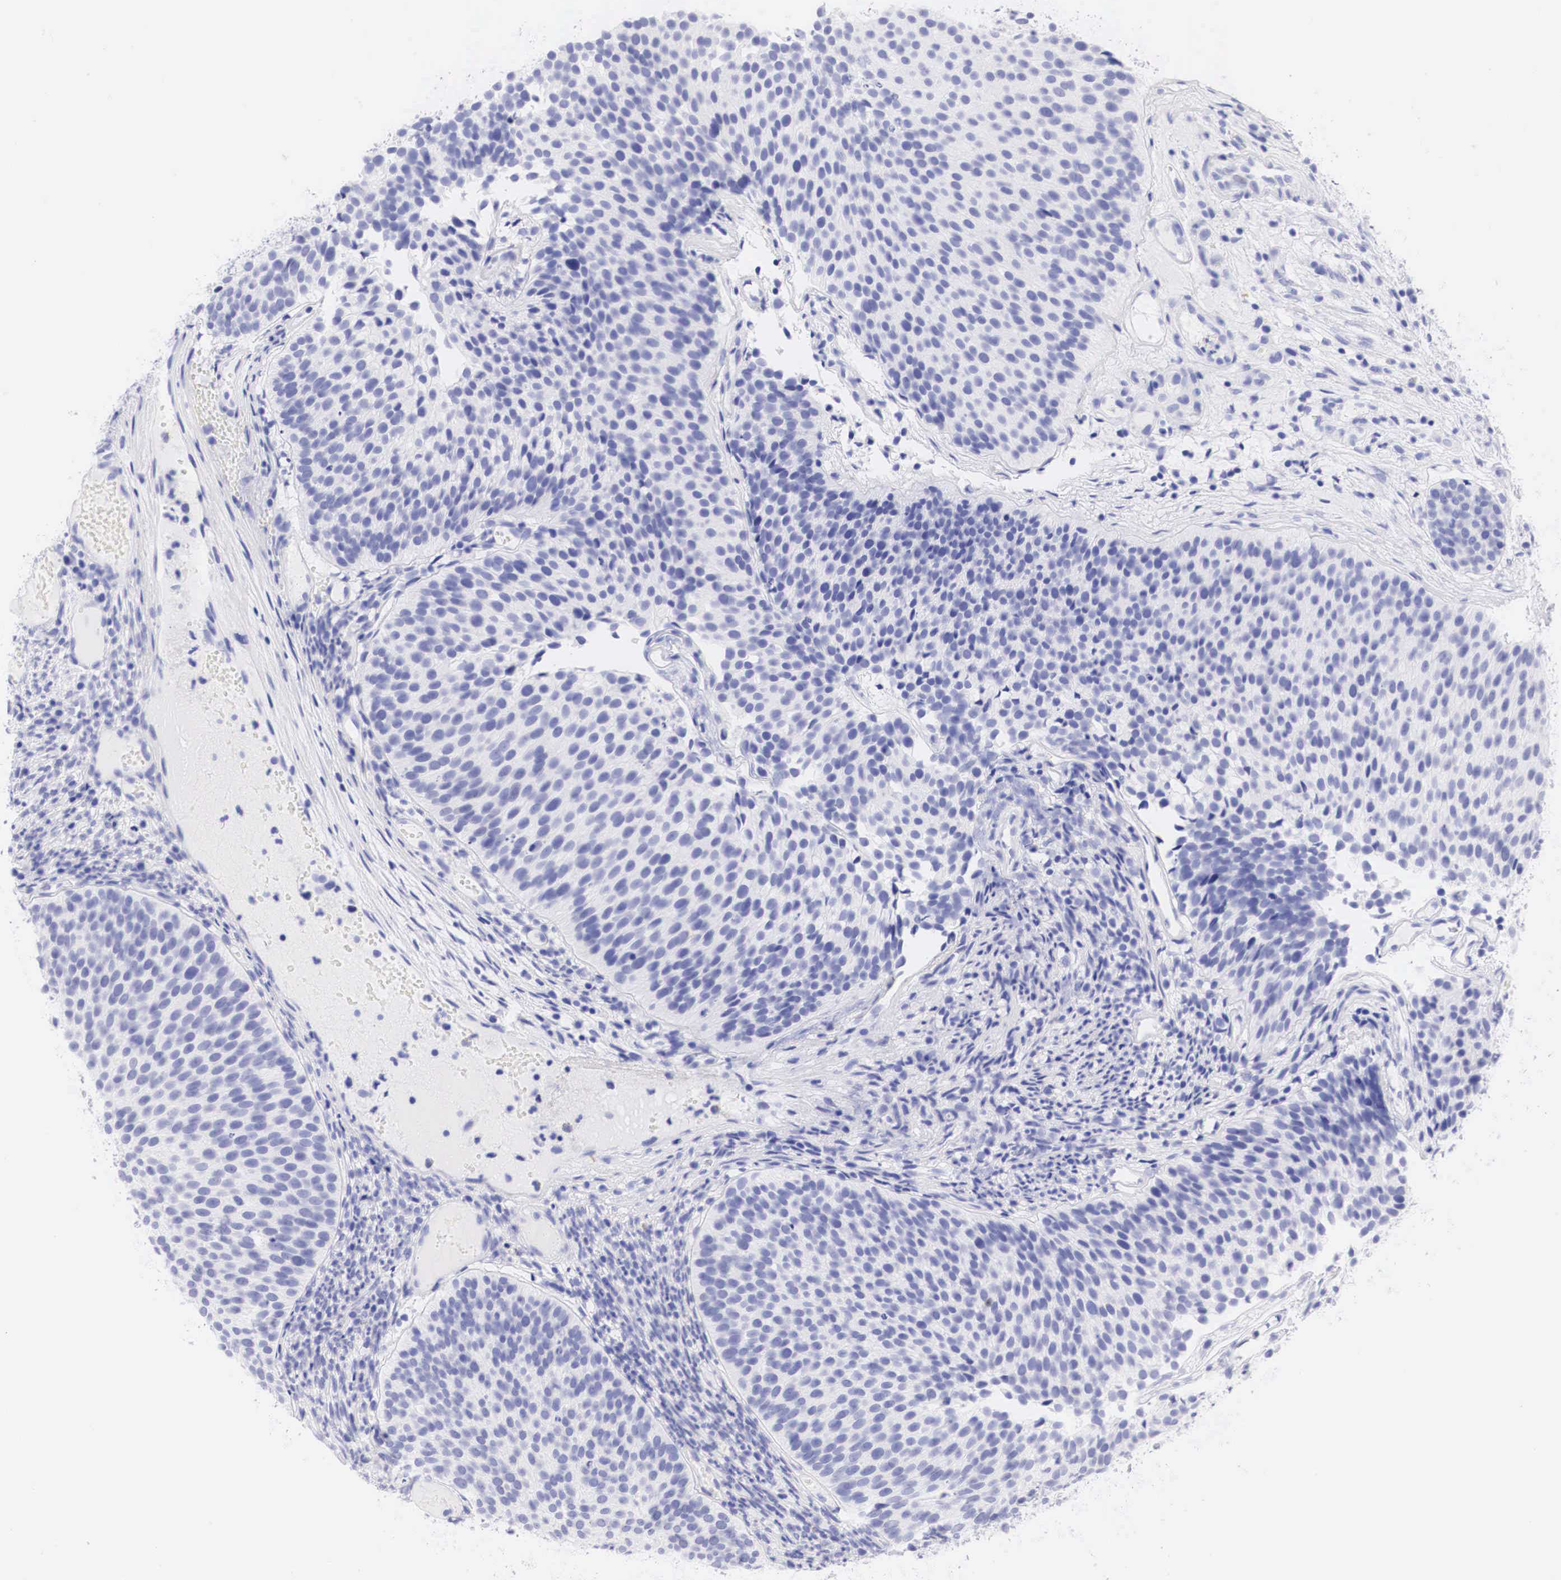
{"staining": {"intensity": "negative", "quantity": "none", "location": "none"}, "tissue": "urothelial cancer", "cell_type": "Tumor cells", "image_type": "cancer", "snomed": [{"axis": "morphology", "description": "Urothelial carcinoma, Low grade"}, {"axis": "topography", "description": "Urinary bladder"}], "caption": "Immunohistochemical staining of urothelial carcinoma (low-grade) demonstrates no significant positivity in tumor cells.", "gene": "TYR", "patient": {"sex": "male", "age": 85}}